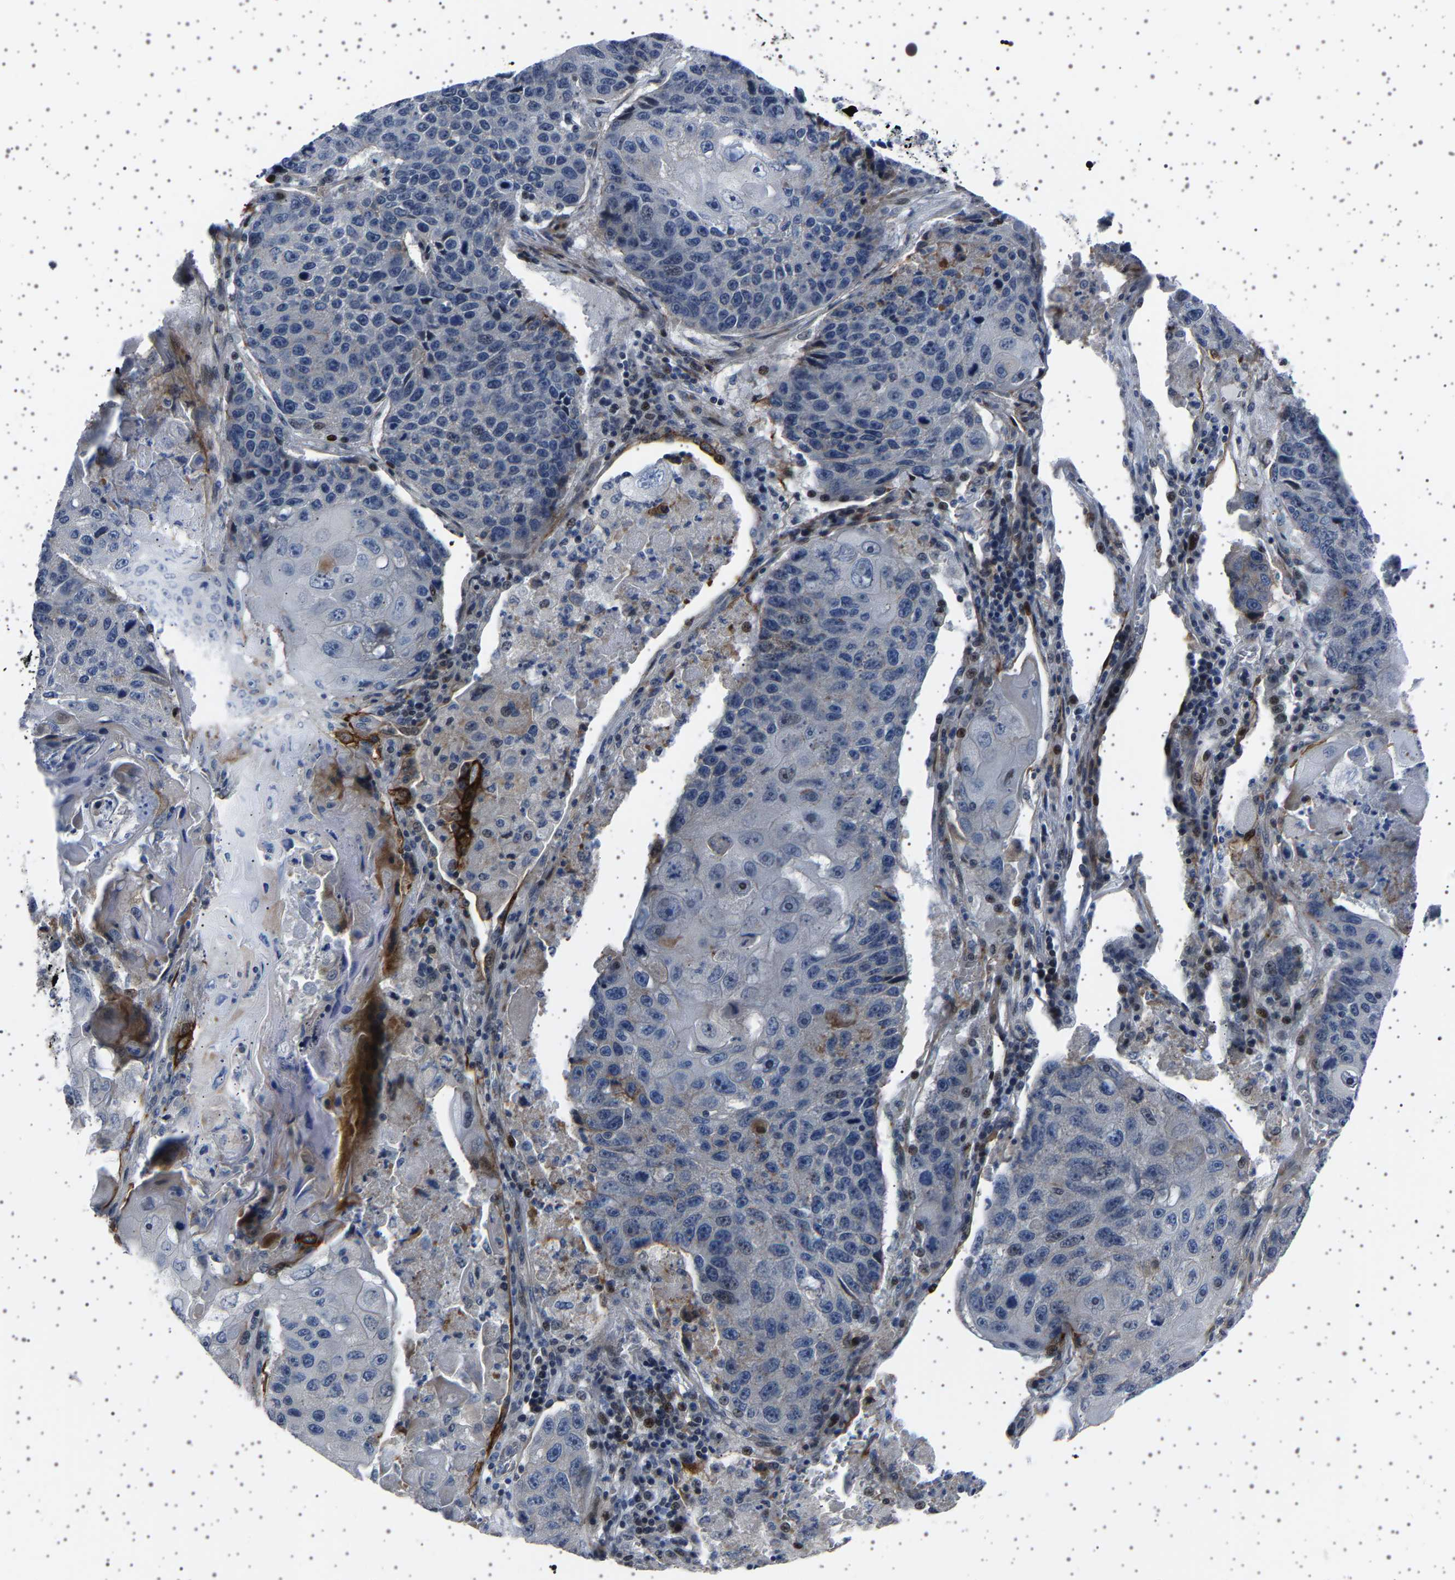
{"staining": {"intensity": "negative", "quantity": "none", "location": "none"}, "tissue": "lung cancer", "cell_type": "Tumor cells", "image_type": "cancer", "snomed": [{"axis": "morphology", "description": "Squamous cell carcinoma, NOS"}, {"axis": "topography", "description": "Lung"}], "caption": "This is an immunohistochemistry histopathology image of human lung cancer (squamous cell carcinoma). There is no staining in tumor cells.", "gene": "PAK5", "patient": {"sex": "male", "age": 61}}